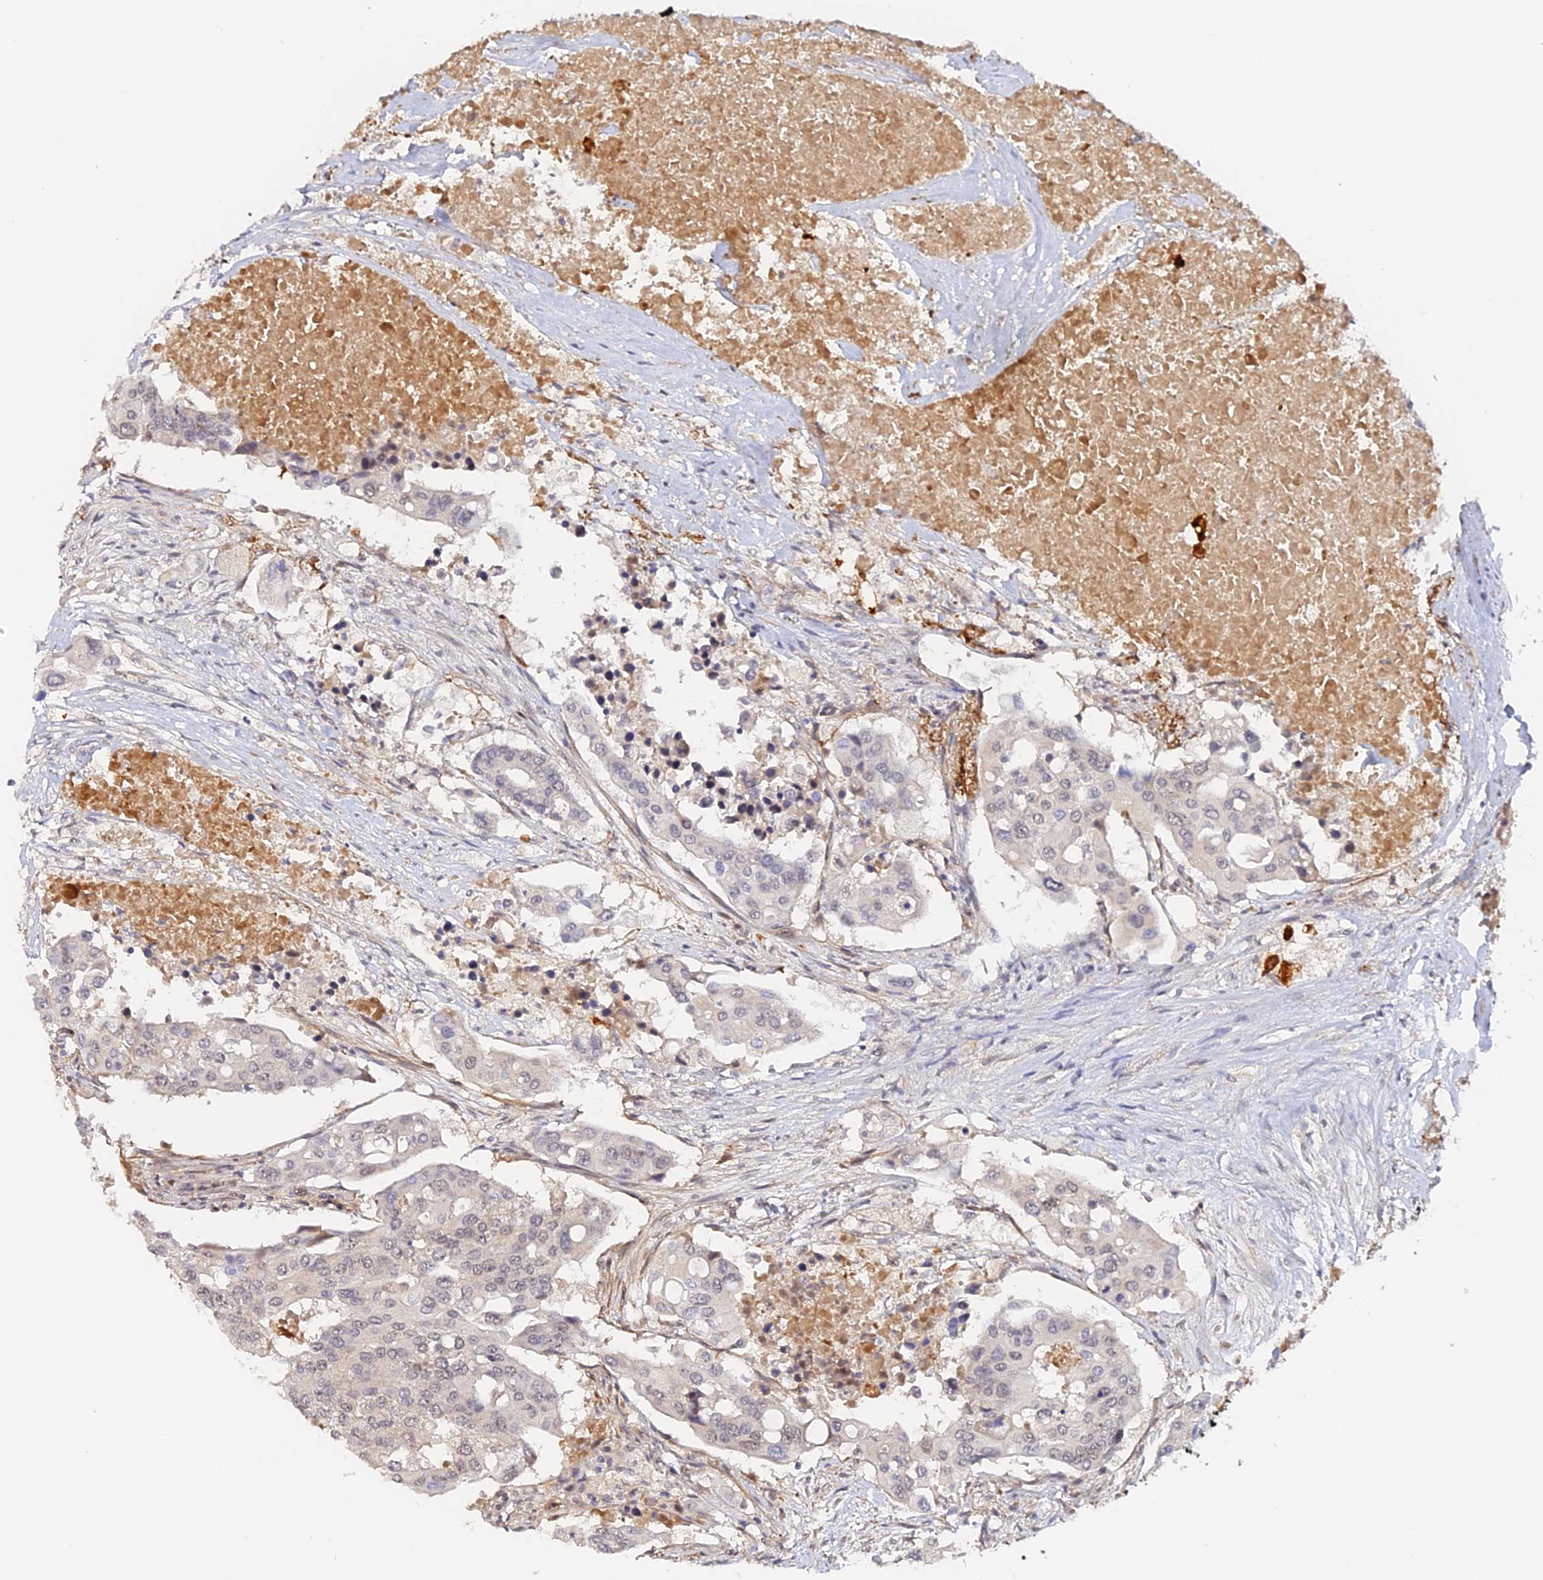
{"staining": {"intensity": "negative", "quantity": "none", "location": "none"}, "tissue": "colorectal cancer", "cell_type": "Tumor cells", "image_type": "cancer", "snomed": [{"axis": "morphology", "description": "Adenocarcinoma, NOS"}, {"axis": "topography", "description": "Colon"}], "caption": "This is a micrograph of immunohistochemistry staining of colorectal cancer, which shows no expression in tumor cells.", "gene": "IMPACT", "patient": {"sex": "male", "age": 77}}